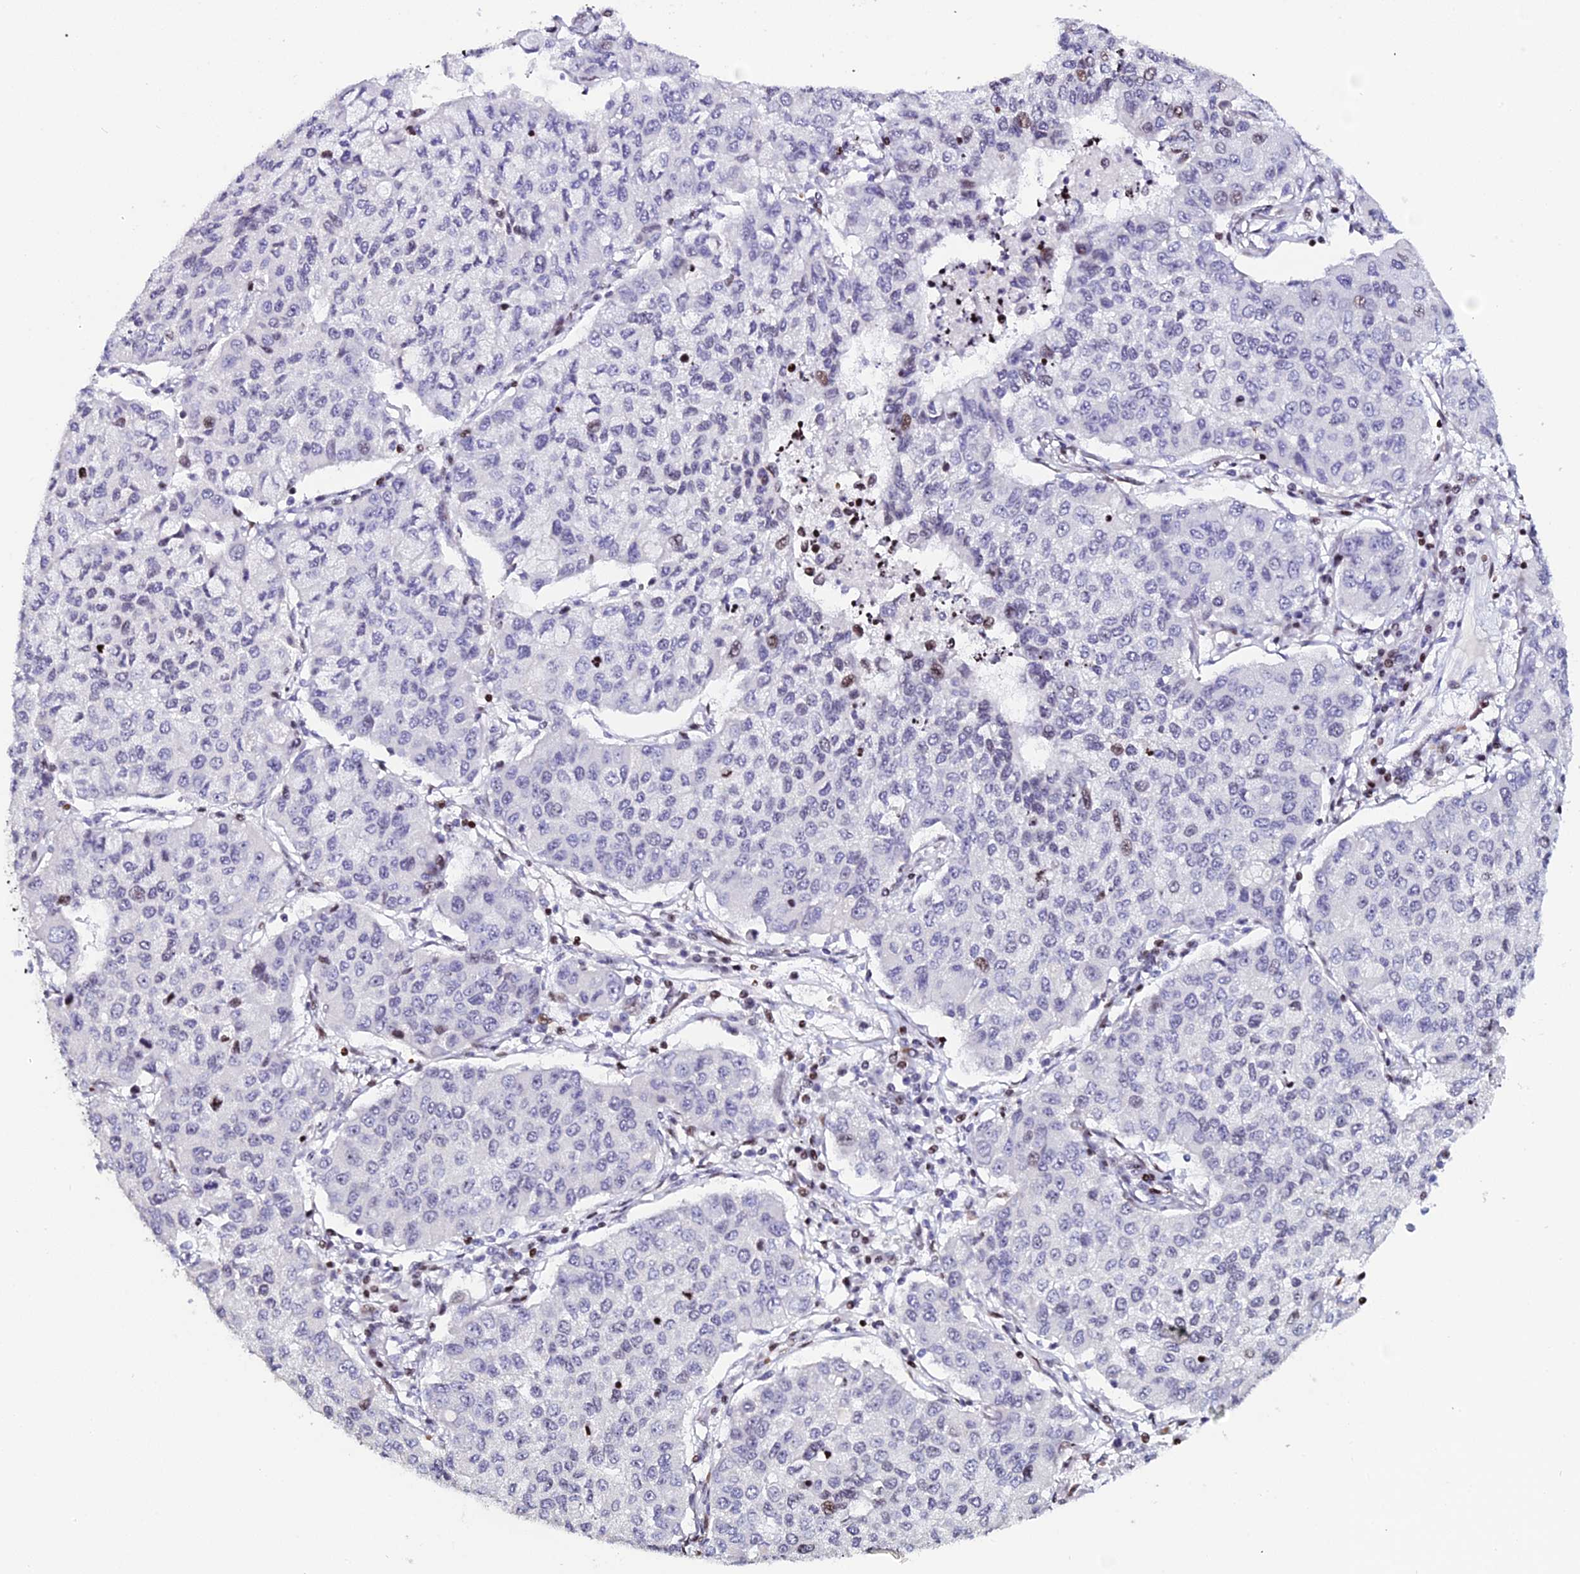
{"staining": {"intensity": "moderate", "quantity": "<25%", "location": "nuclear"}, "tissue": "lung cancer", "cell_type": "Tumor cells", "image_type": "cancer", "snomed": [{"axis": "morphology", "description": "Squamous cell carcinoma, NOS"}, {"axis": "topography", "description": "Lung"}], "caption": "Human squamous cell carcinoma (lung) stained with a brown dye demonstrates moderate nuclear positive expression in approximately <25% of tumor cells.", "gene": "MYNN", "patient": {"sex": "male", "age": 74}}